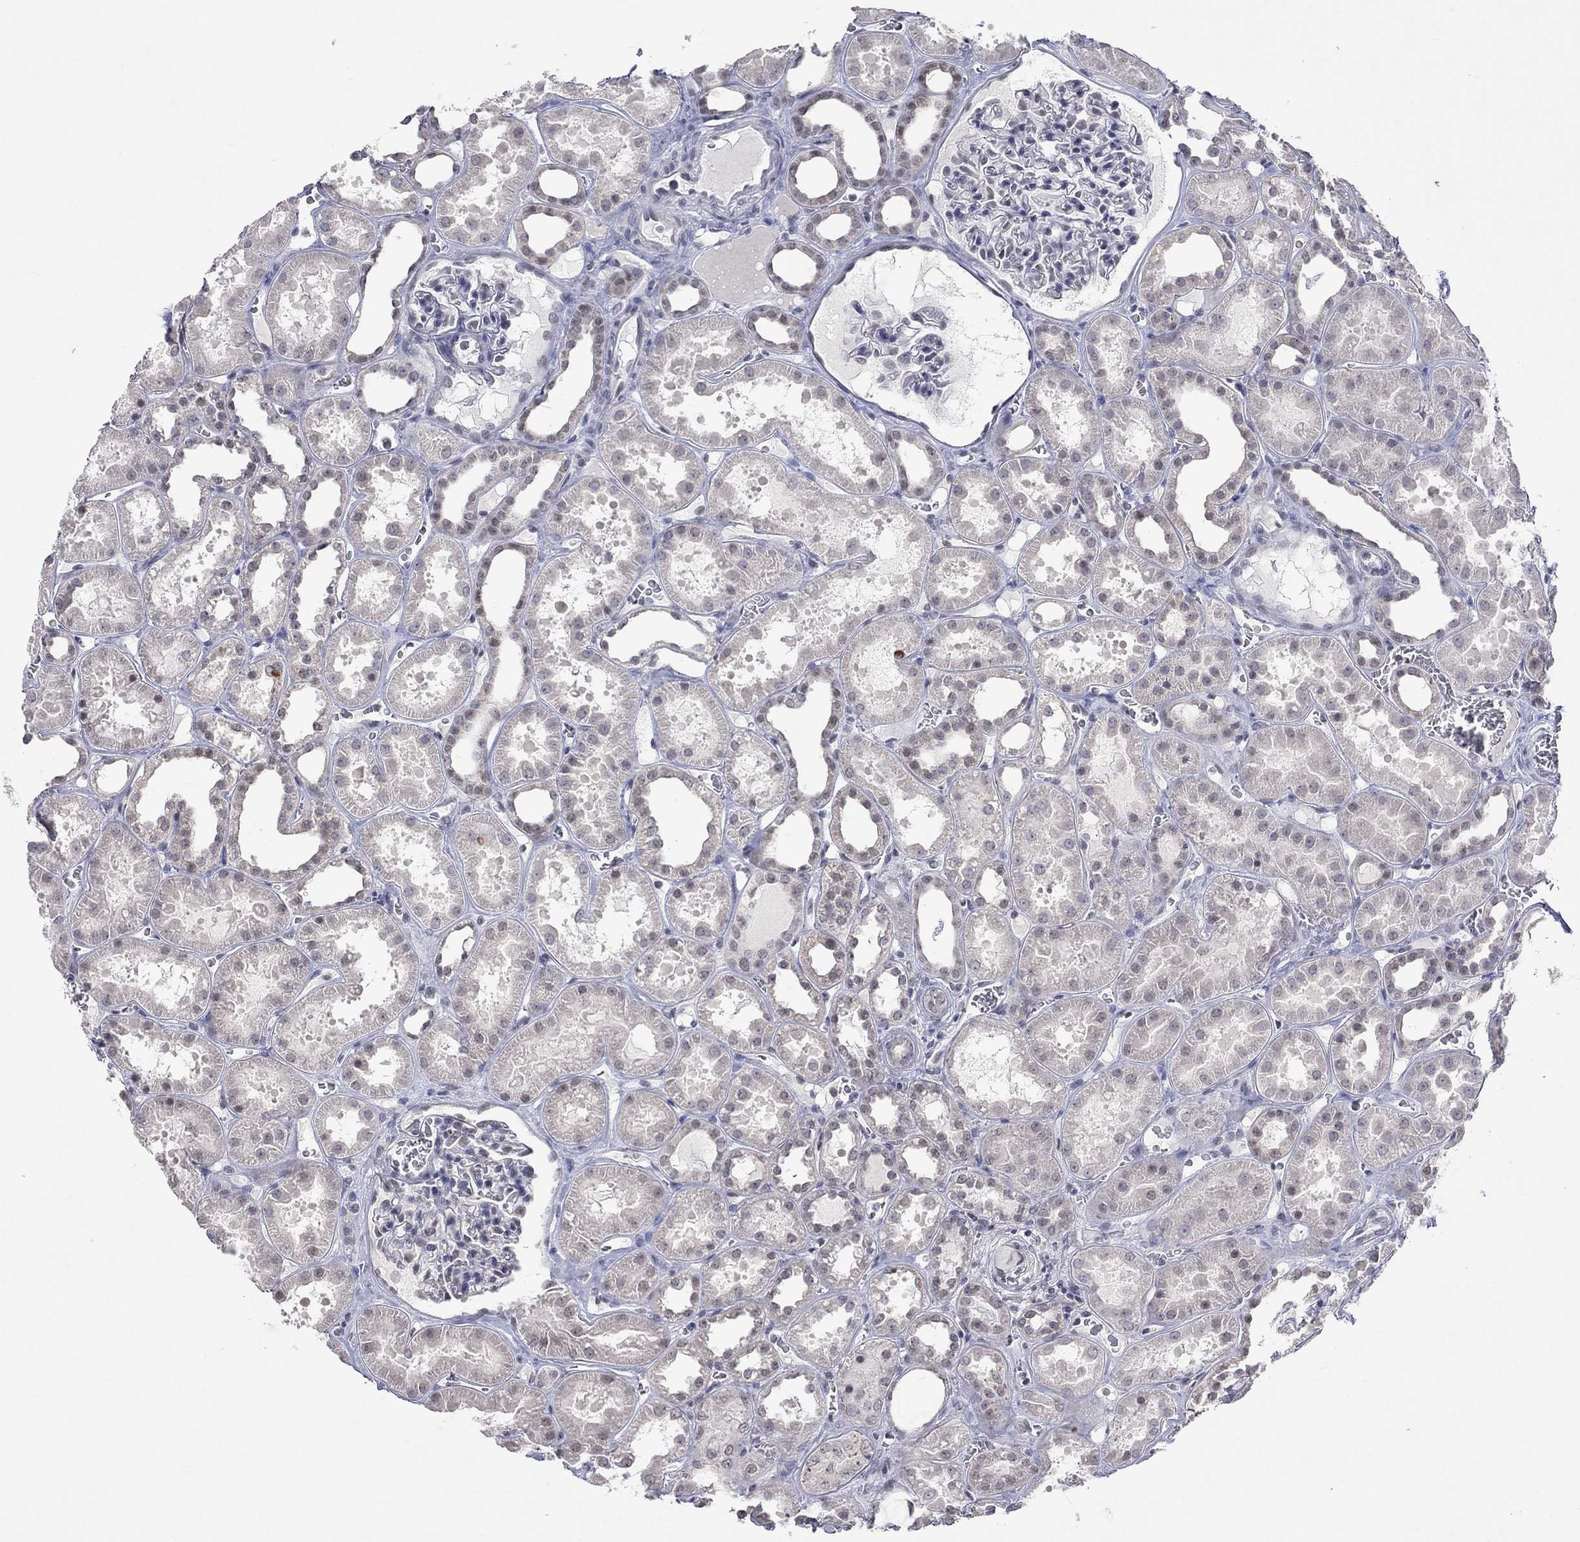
{"staining": {"intensity": "negative", "quantity": "none", "location": "none"}, "tissue": "kidney", "cell_type": "Cells in glomeruli", "image_type": "normal", "snomed": [{"axis": "morphology", "description": "Normal tissue, NOS"}, {"axis": "topography", "description": "Kidney"}], "caption": "Immunohistochemical staining of normal kidney displays no significant positivity in cells in glomeruli. (Immunohistochemistry (ihc), brightfield microscopy, high magnification).", "gene": "TMEM143", "patient": {"sex": "female", "age": 41}}